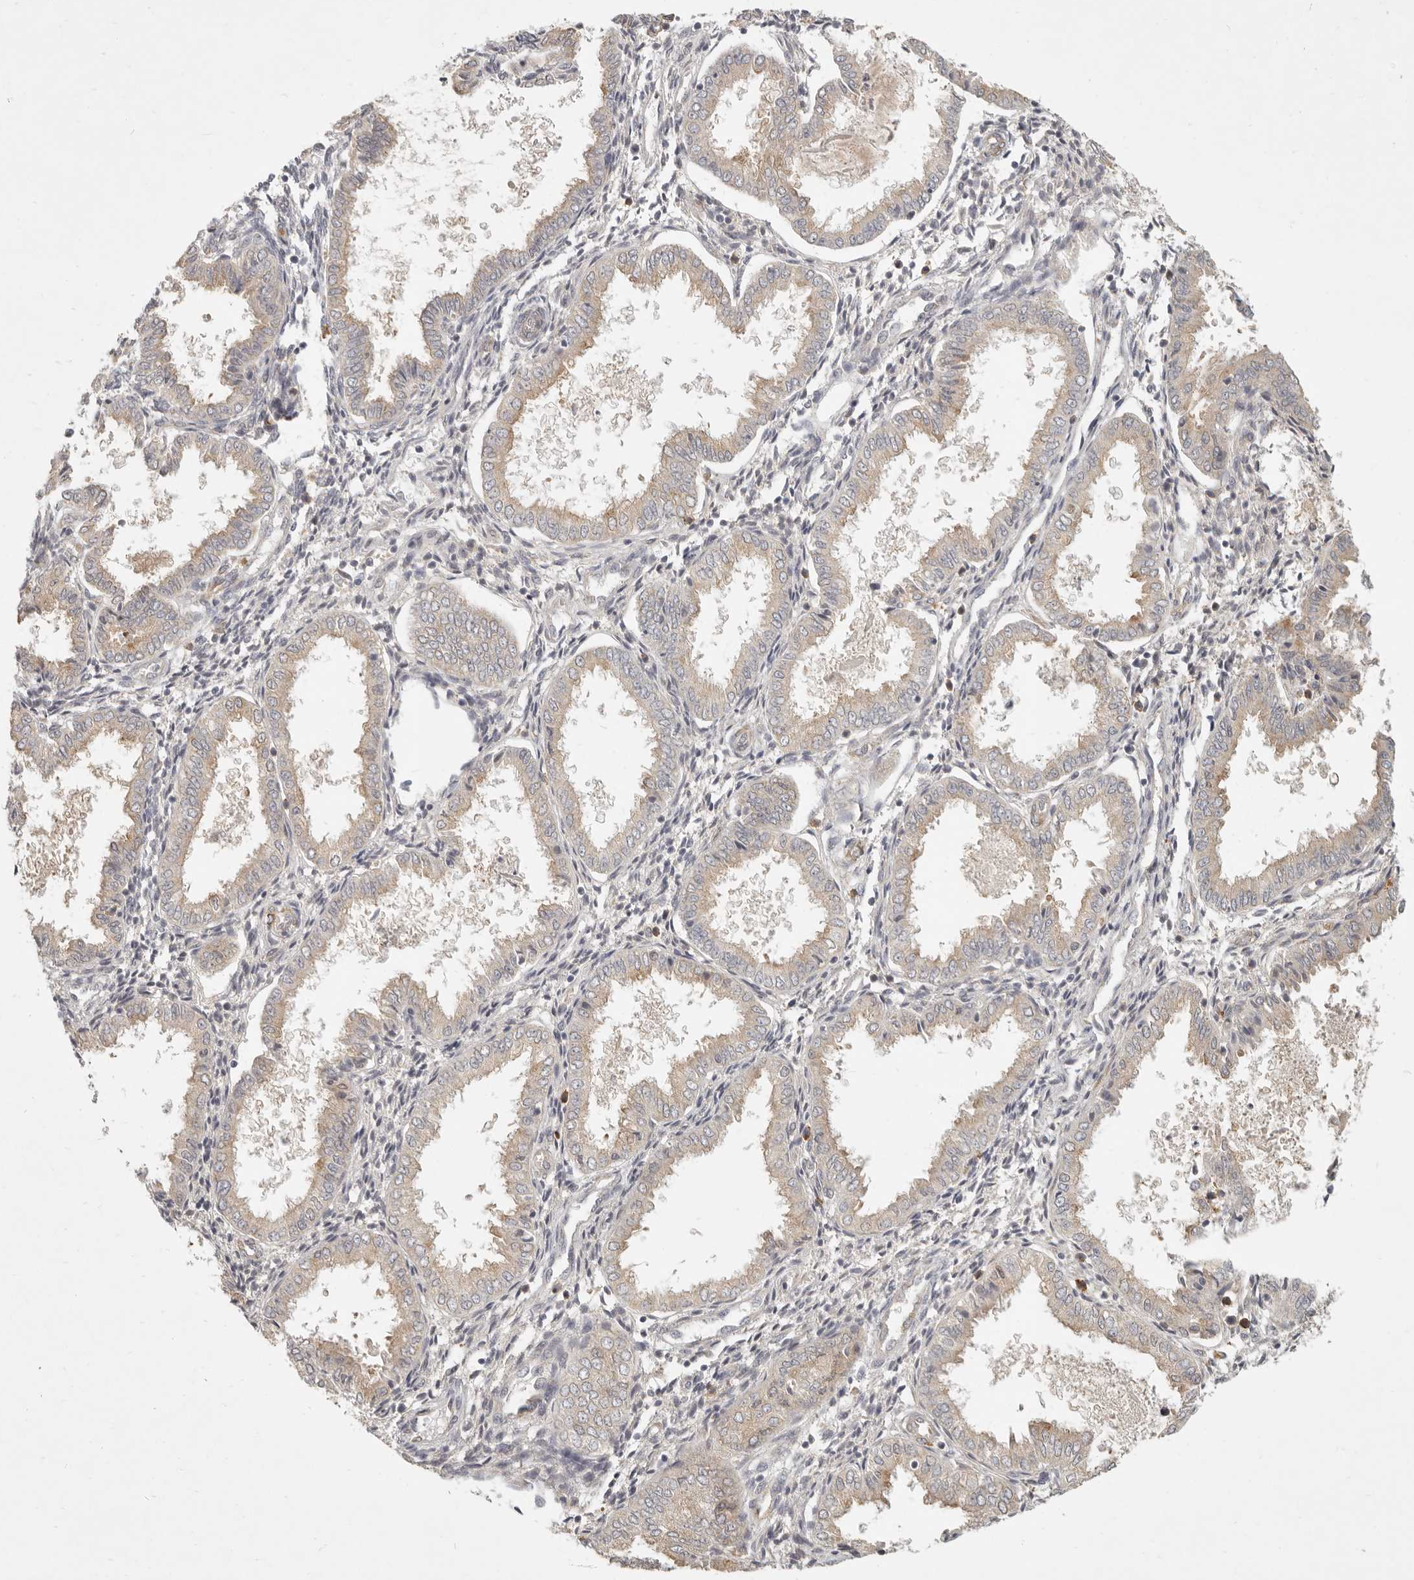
{"staining": {"intensity": "weak", "quantity": "25%-75%", "location": "cytoplasmic/membranous"}, "tissue": "endometrium", "cell_type": "Cells in endometrial stroma", "image_type": "normal", "snomed": [{"axis": "morphology", "description": "Normal tissue, NOS"}, {"axis": "topography", "description": "Endometrium"}], "caption": "A brown stain highlights weak cytoplasmic/membranous positivity of a protein in cells in endometrial stroma of unremarkable human endometrium.", "gene": "PABPC4", "patient": {"sex": "female", "age": 33}}